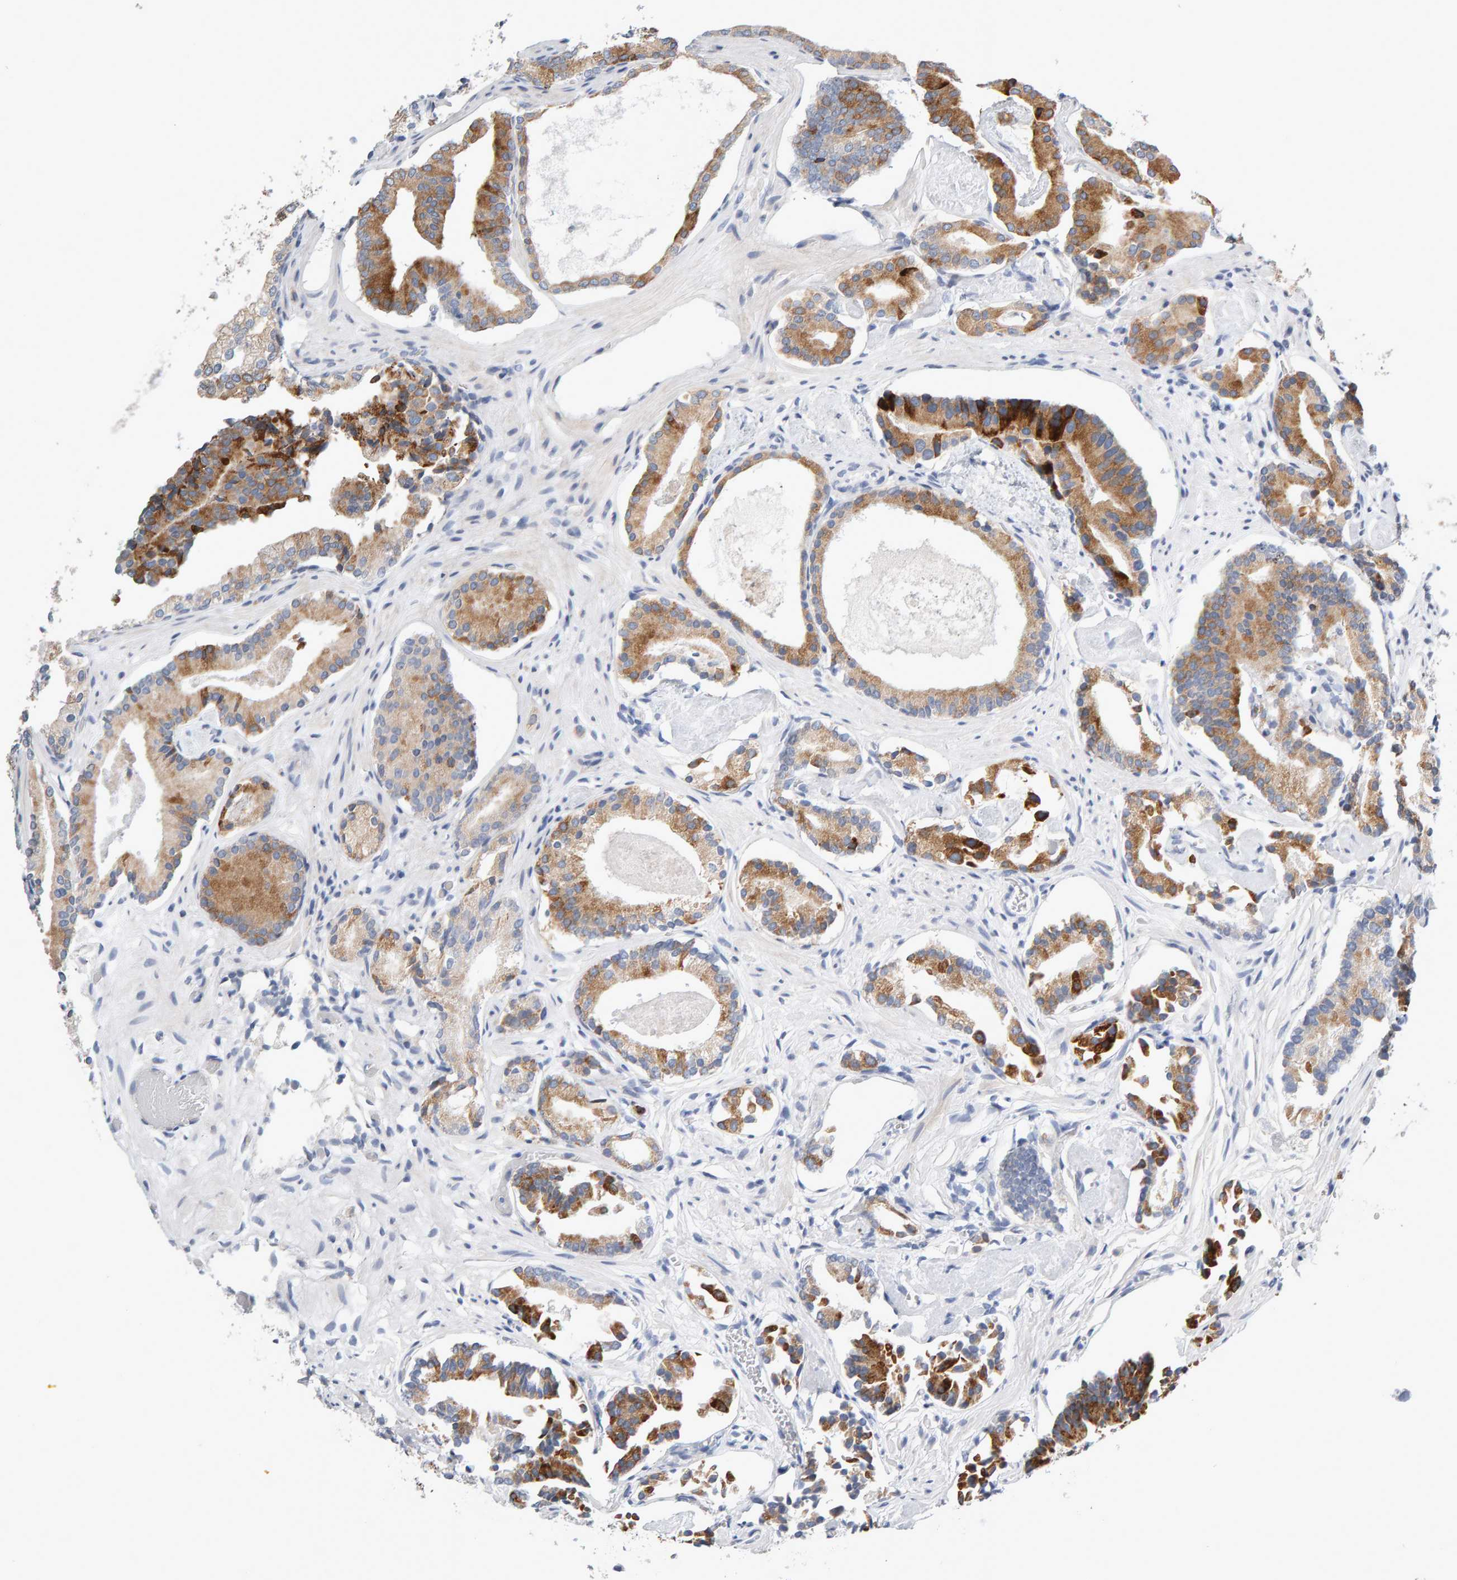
{"staining": {"intensity": "moderate", "quantity": ">75%", "location": "cytoplasmic/membranous"}, "tissue": "prostate cancer", "cell_type": "Tumor cells", "image_type": "cancer", "snomed": [{"axis": "morphology", "description": "Adenocarcinoma, Low grade"}, {"axis": "topography", "description": "Prostate"}], "caption": "Moderate cytoplasmic/membranous protein positivity is appreciated in approximately >75% of tumor cells in adenocarcinoma (low-grade) (prostate).", "gene": "ENGASE", "patient": {"sex": "male", "age": 51}}